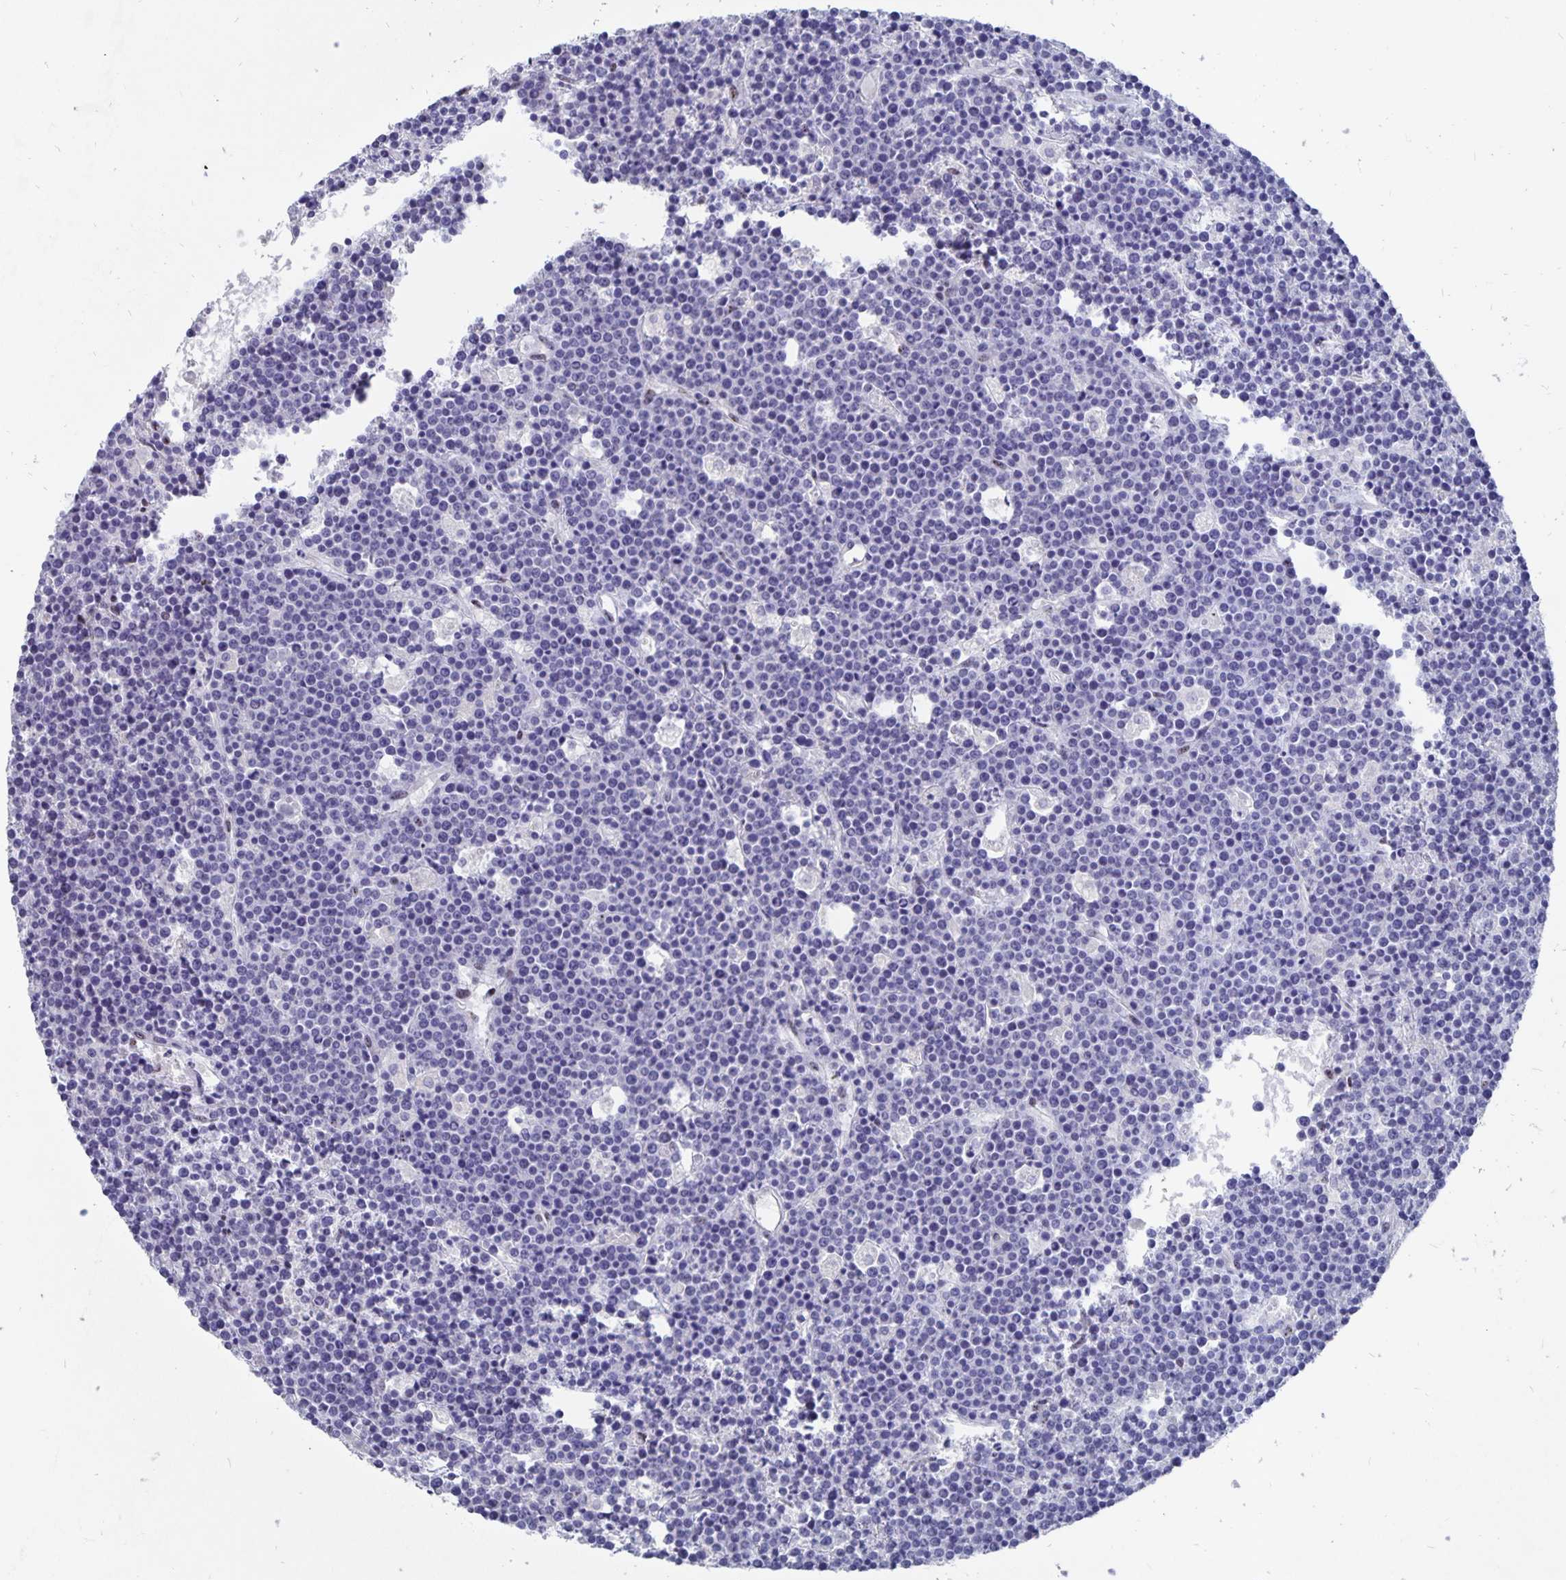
{"staining": {"intensity": "negative", "quantity": "none", "location": "none"}, "tissue": "lymphoma", "cell_type": "Tumor cells", "image_type": "cancer", "snomed": [{"axis": "morphology", "description": "Malignant lymphoma, non-Hodgkin's type, High grade"}, {"axis": "topography", "description": "Ovary"}], "caption": "DAB (3,3'-diaminobenzidine) immunohistochemical staining of human malignant lymphoma, non-Hodgkin's type (high-grade) exhibits no significant expression in tumor cells.", "gene": "SMOC1", "patient": {"sex": "female", "age": 56}}